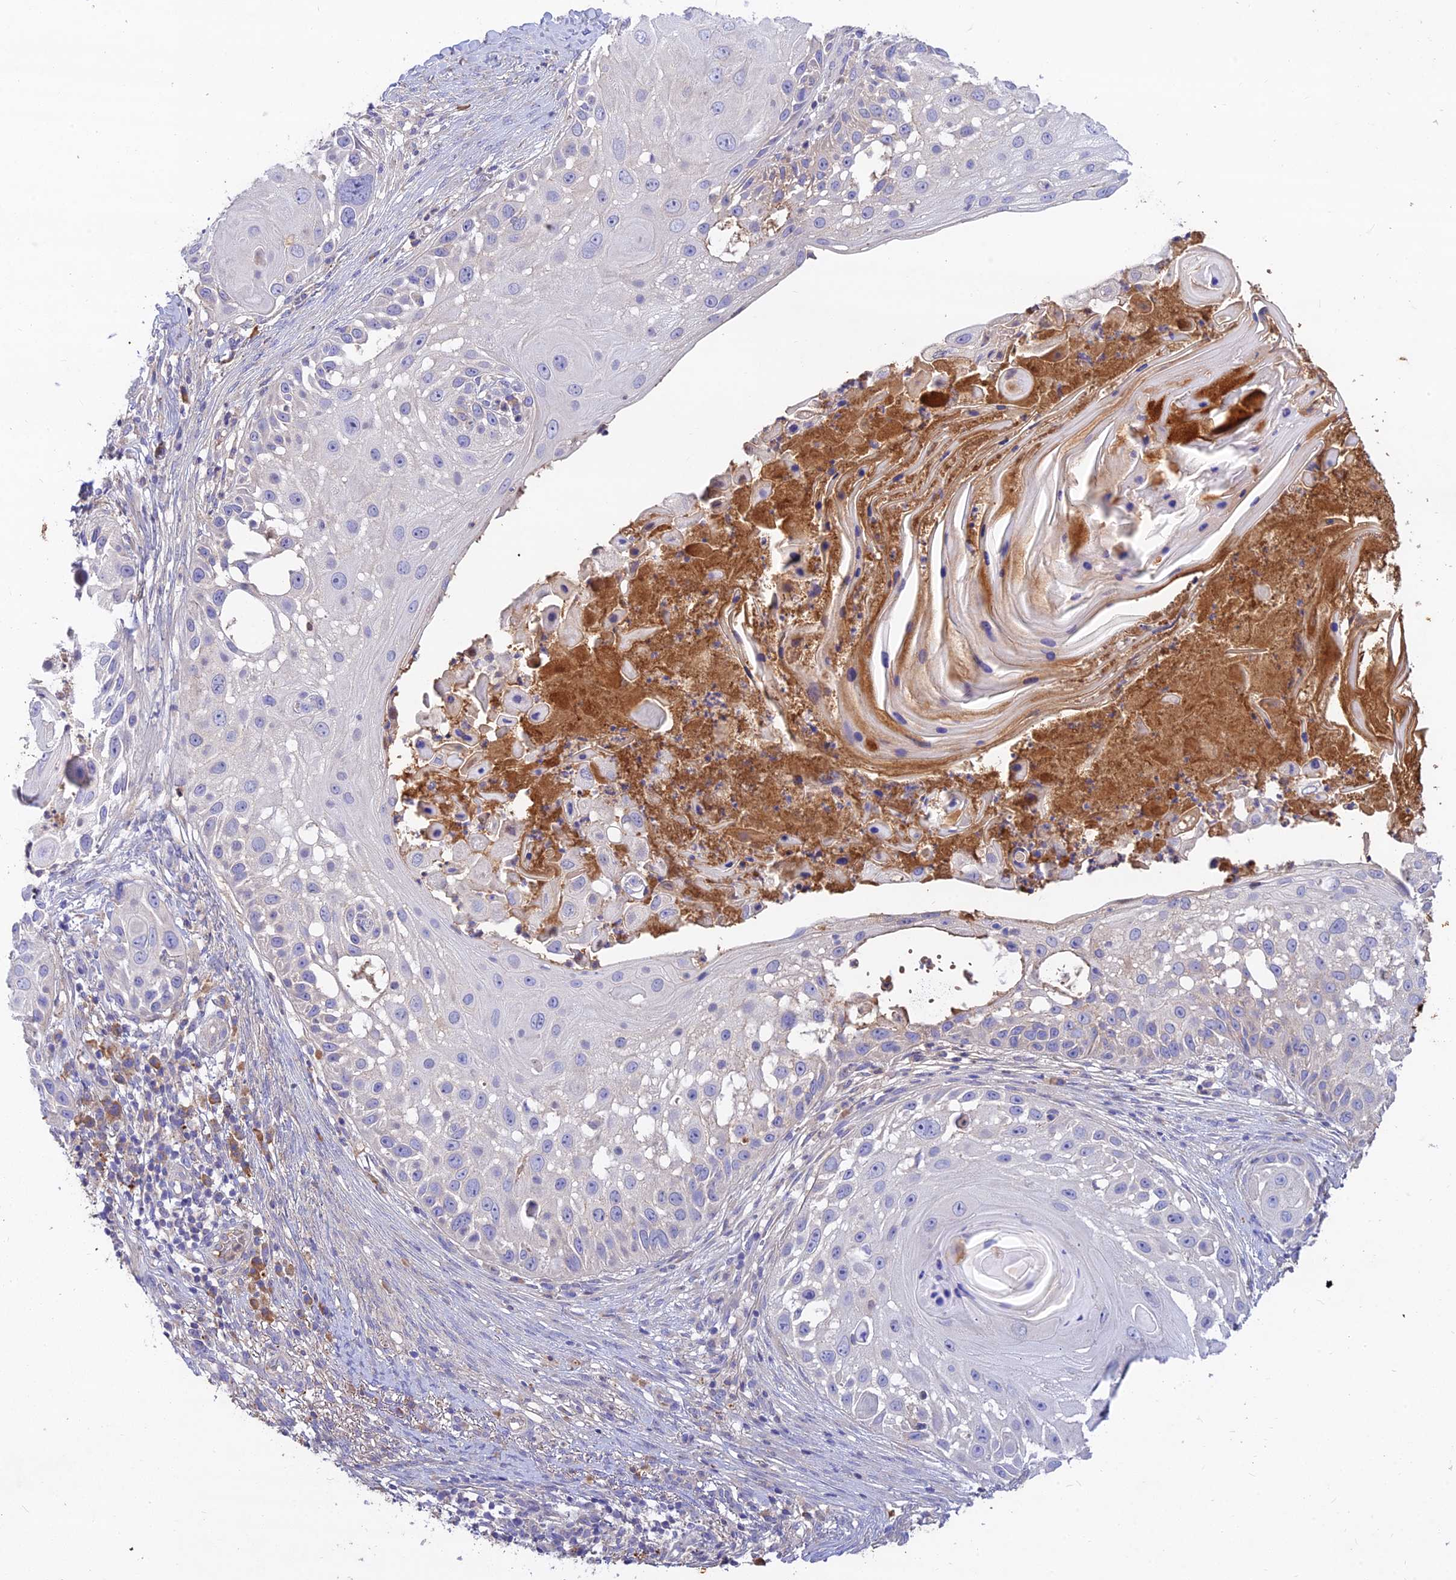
{"staining": {"intensity": "negative", "quantity": "none", "location": "none"}, "tissue": "skin cancer", "cell_type": "Tumor cells", "image_type": "cancer", "snomed": [{"axis": "morphology", "description": "Squamous cell carcinoma, NOS"}, {"axis": "topography", "description": "Skin"}], "caption": "This histopathology image is of skin squamous cell carcinoma stained with immunohistochemistry to label a protein in brown with the nuclei are counter-stained blue. There is no positivity in tumor cells.", "gene": "ACSM5", "patient": {"sex": "female", "age": 44}}